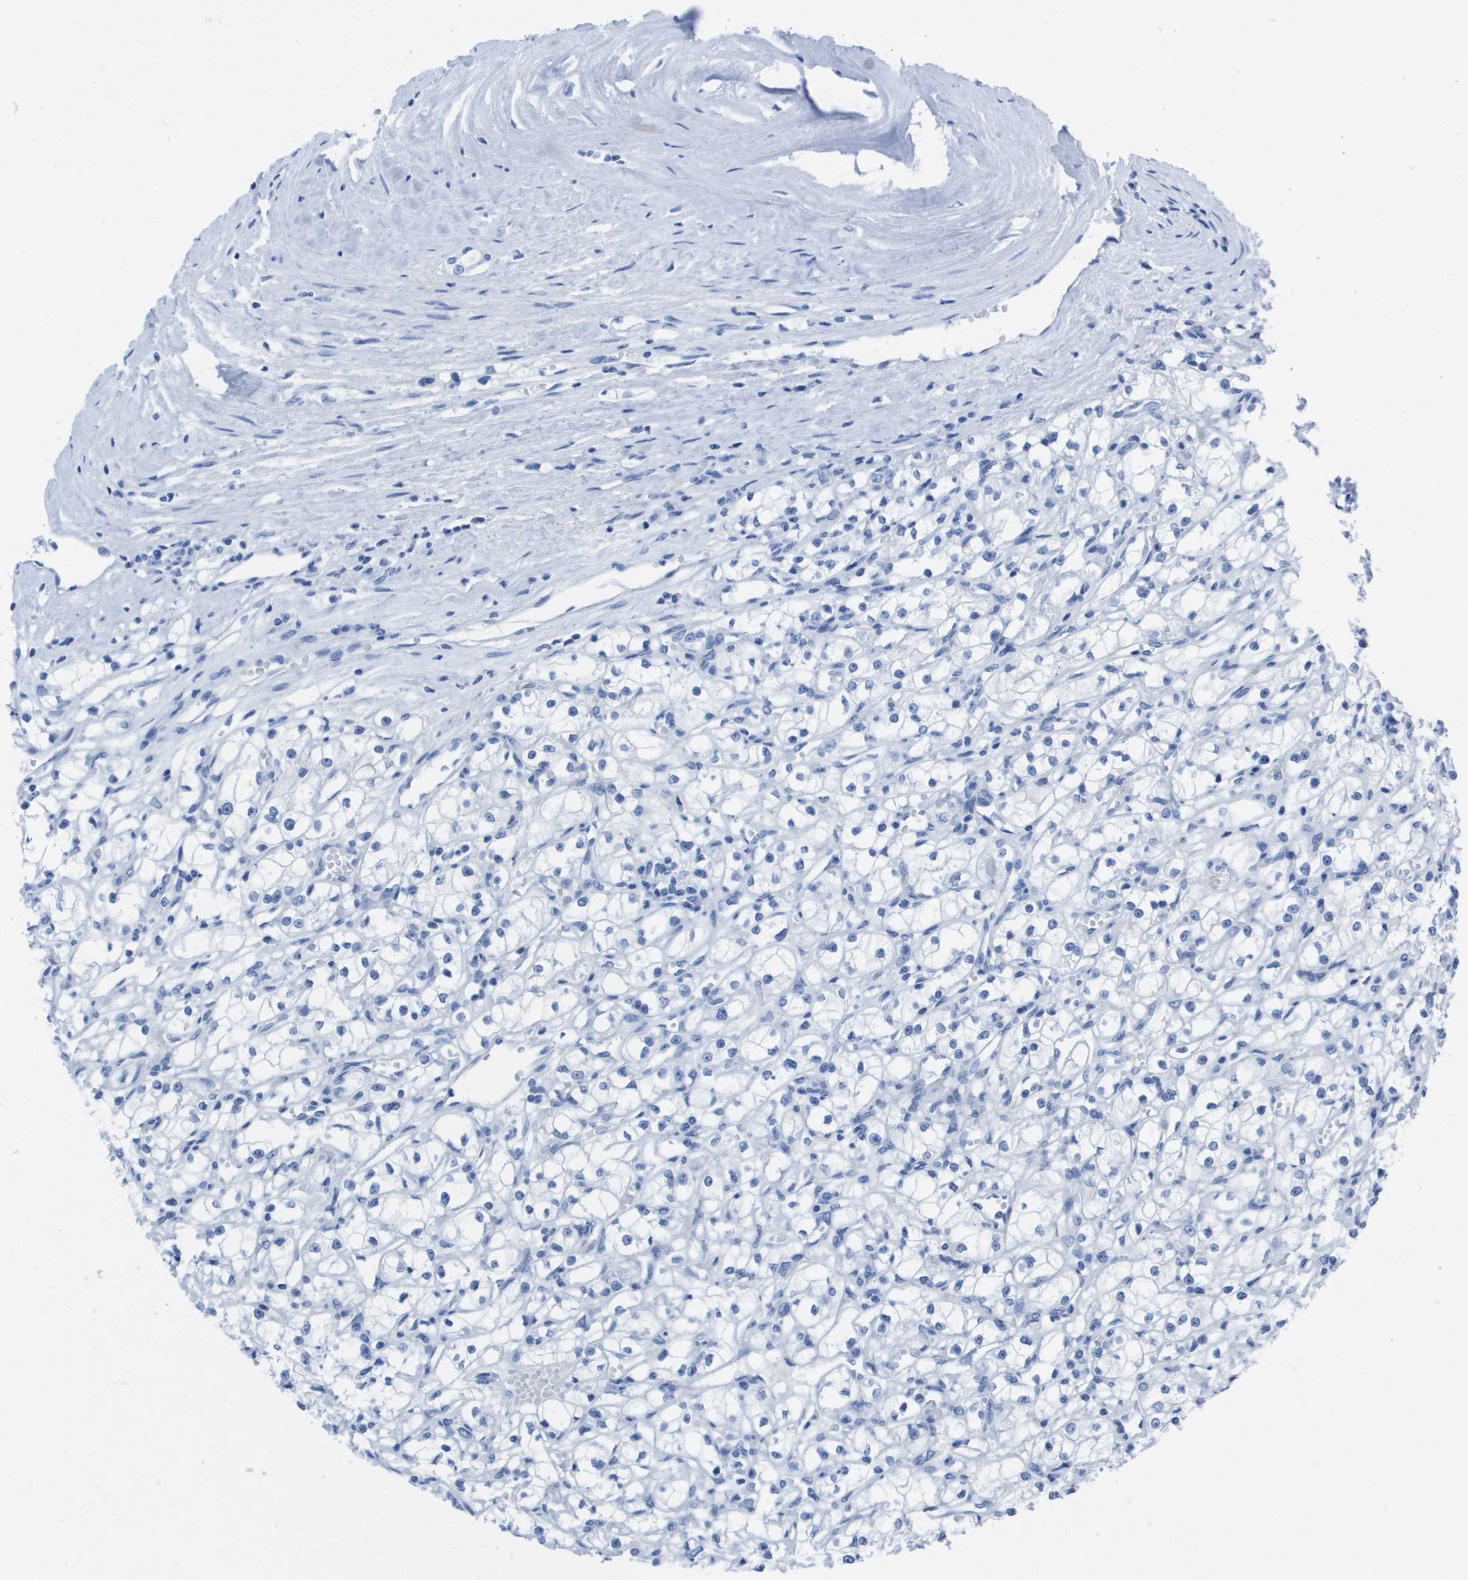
{"staining": {"intensity": "negative", "quantity": "none", "location": "none"}, "tissue": "renal cancer", "cell_type": "Tumor cells", "image_type": "cancer", "snomed": [{"axis": "morphology", "description": "Adenocarcinoma, NOS"}, {"axis": "topography", "description": "Kidney"}], "caption": "Immunohistochemistry (IHC) micrograph of neoplastic tissue: renal cancer stained with DAB (3,3'-diaminobenzidine) demonstrates no significant protein positivity in tumor cells.", "gene": "KCNA3", "patient": {"sex": "male", "age": 56}}